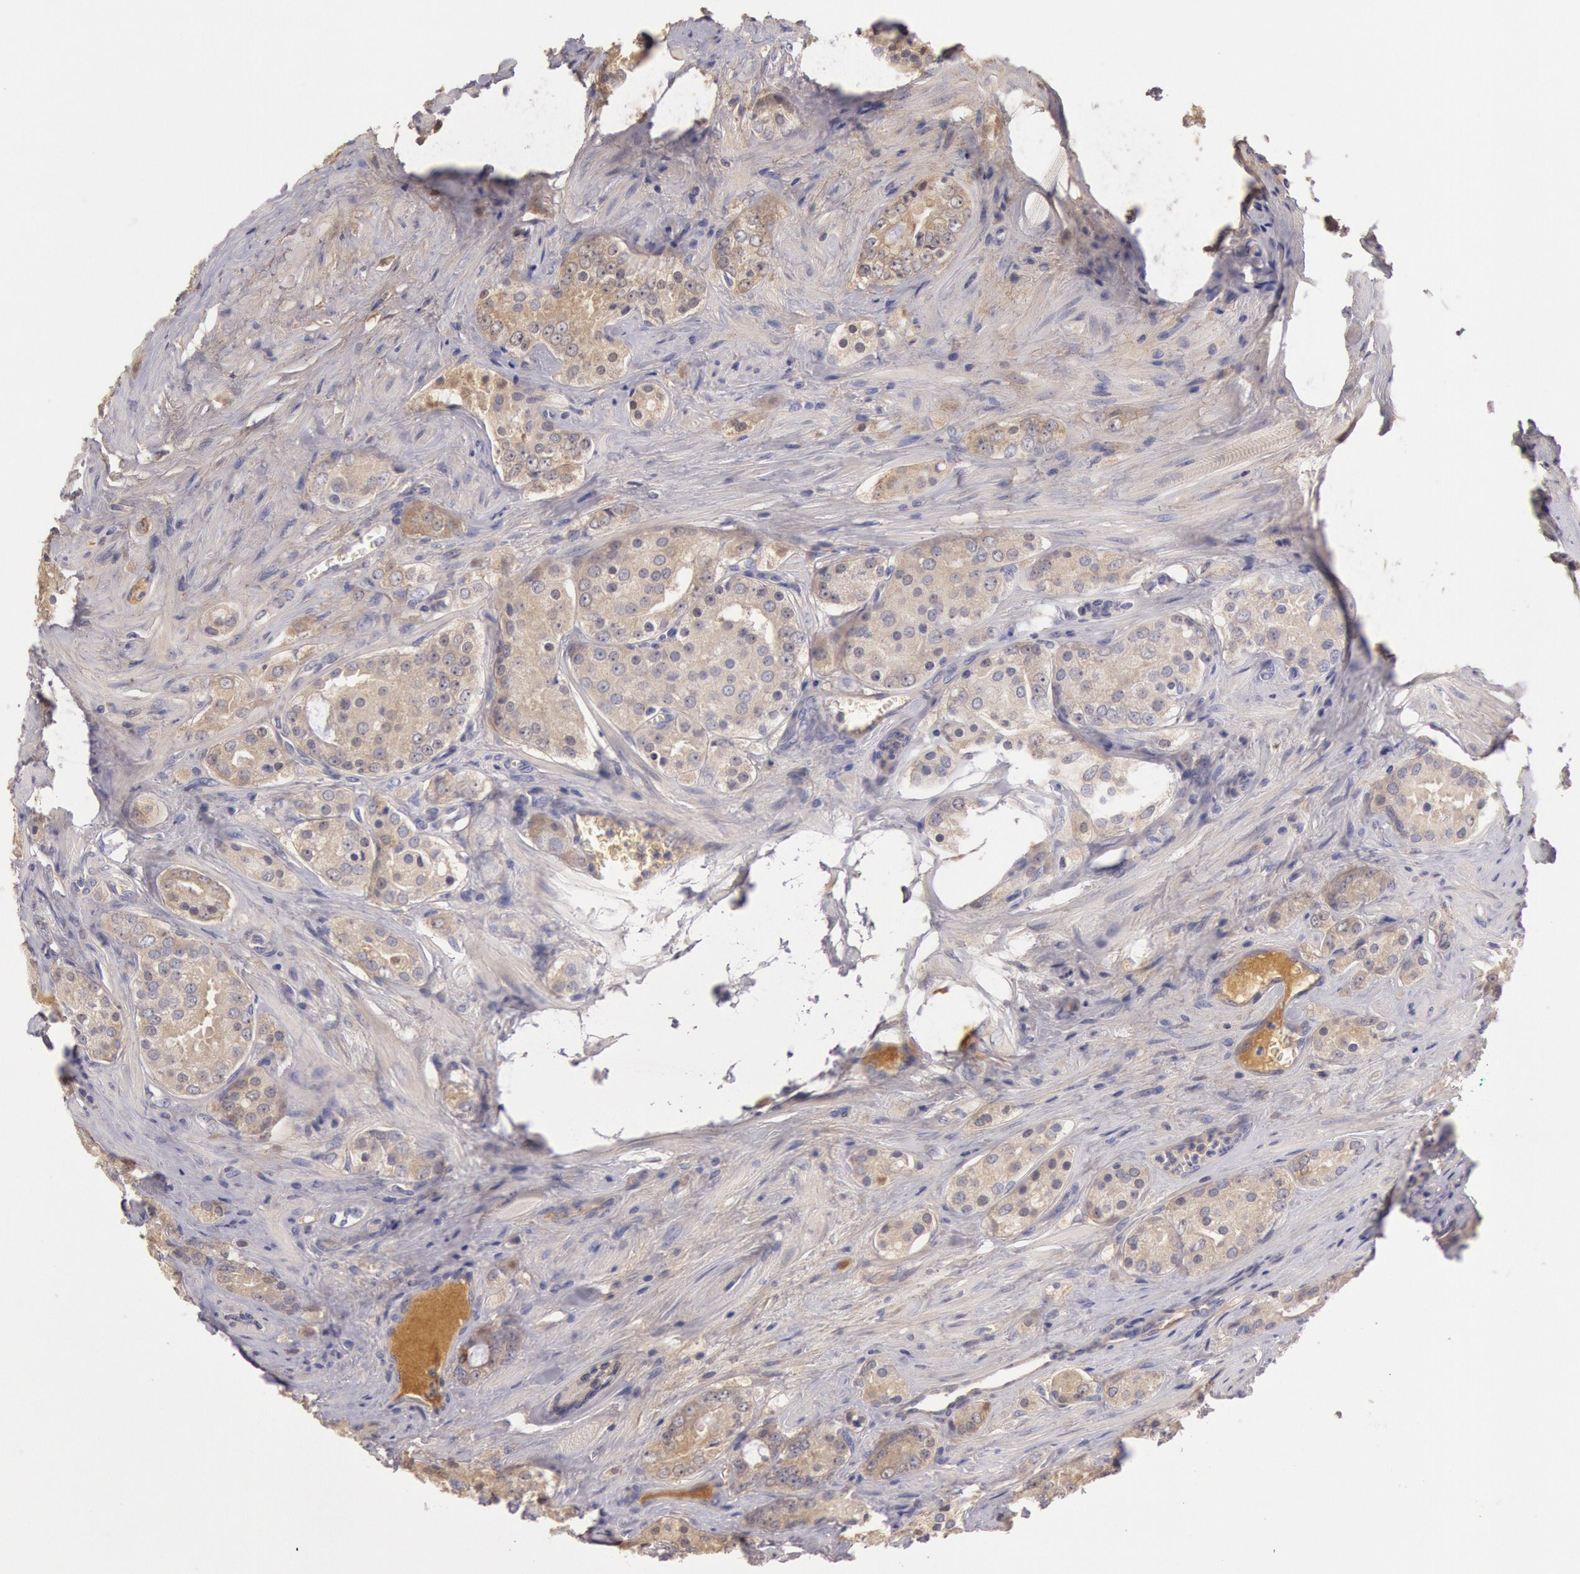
{"staining": {"intensity": "negative", "quantity": "none", "location": "none"}, "tissue": "prostate cancer", "cell_type": "Tumor cells", "image_type": "cancer", "snomed": [{"axis": "morphology", "description": "Adenocarcinoma, Medium grade"}, {"axis": "topography", "description": "Prostate"}], "caption": "Immunohistochemistry photomicrograph of medium-grade adenocarcinoma (prostate) stained for a protein (brown), which shows no expression in tumor cells.", "gene": "C1R", "patient": {"sex": "male", "age": 60}}